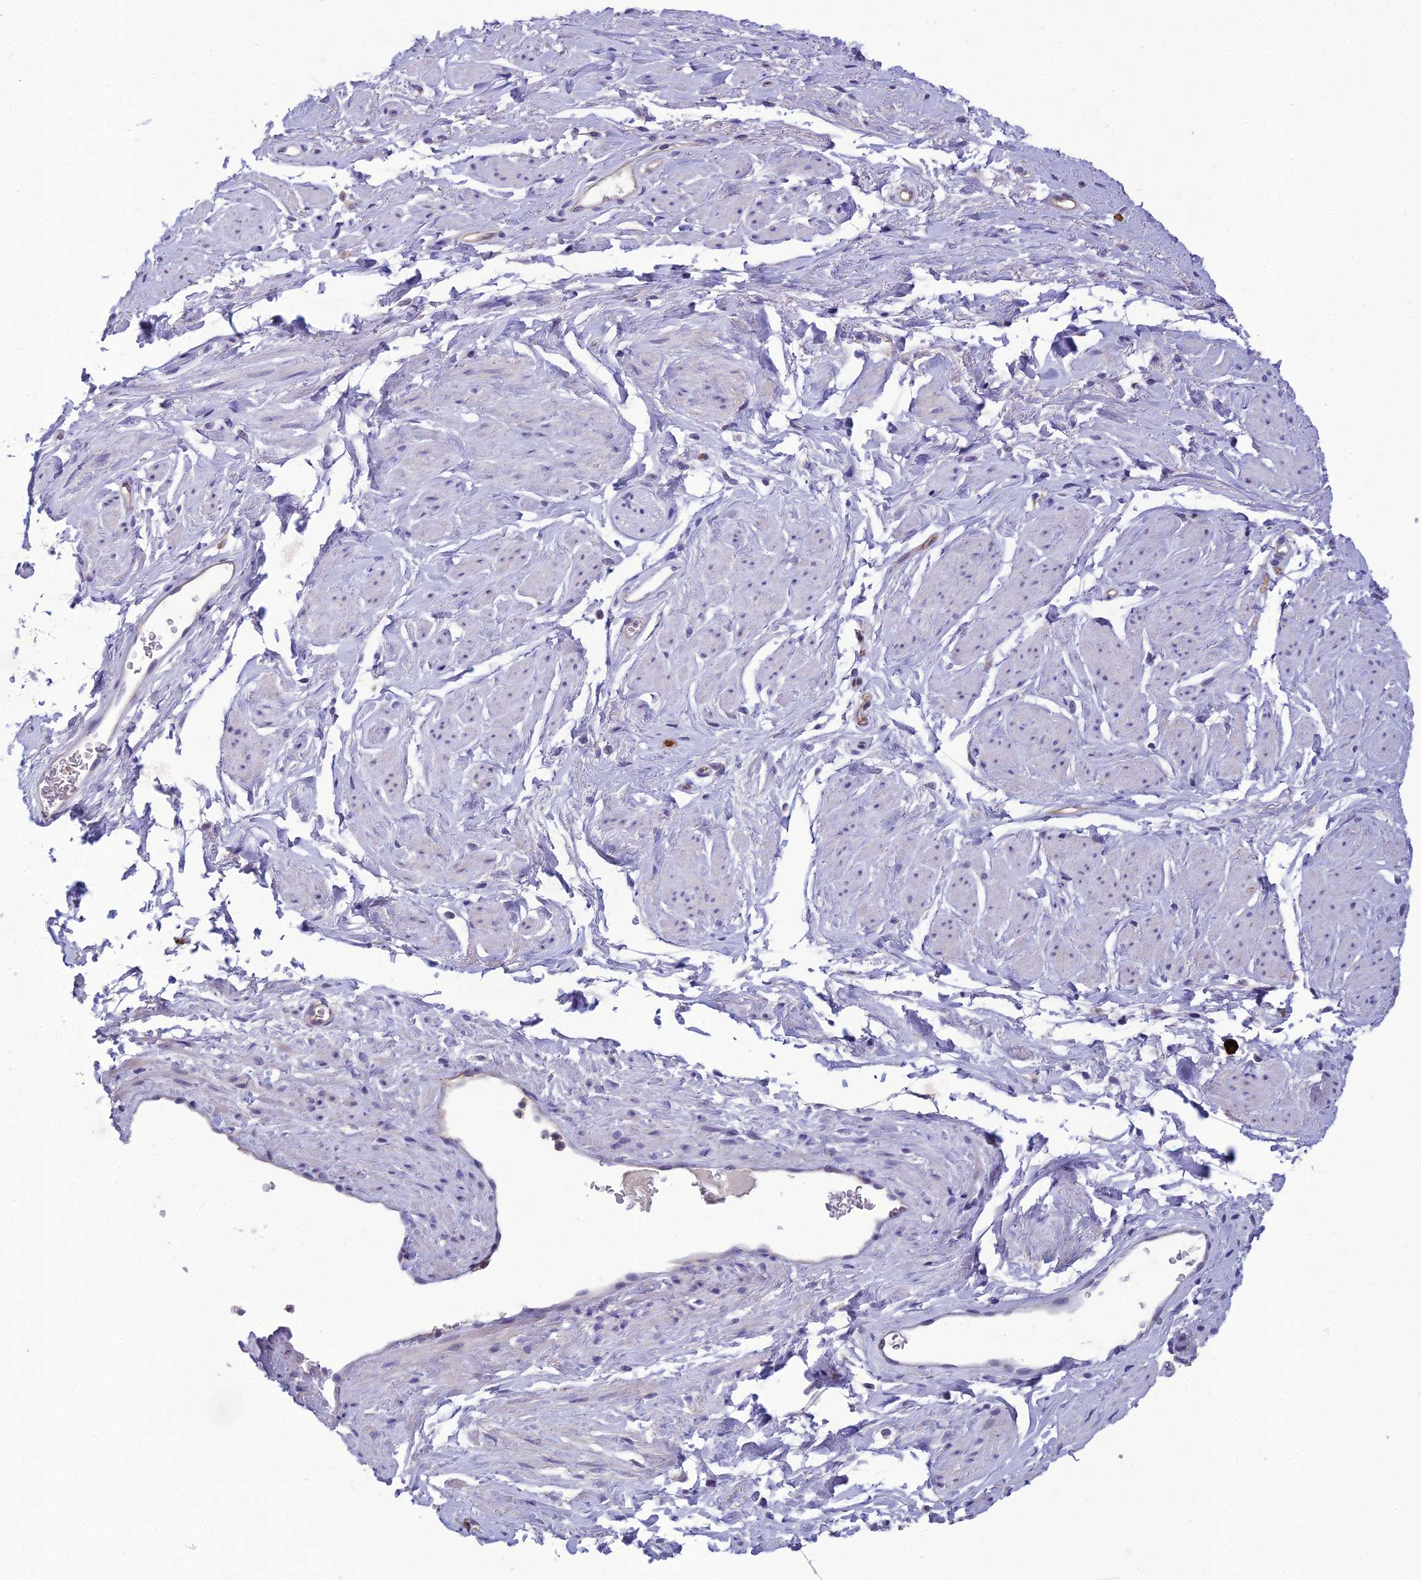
{"staining": {"intensity": "negative", "quantity": "none", "location": "none"}, "tissue": "adipose tissue", "cell_type": "Adipocytes", "image_type": "normal", "snomed": [{"axis": "morphology", "description": "Normal tissue, NOS"}, {"axis": "morphology", "description": "Adenocarcinoma, NOS"}, {"axis": "topography", "description": "Rectum"}, {"axis": "topography", "description": "Vagina"}, {"axis": "topography", "description": "Peripheral nerve tissue"}], "caption": "This is a photomicrograph of immunohistochemistry staining of benign adipose tissue, which shows no positivity in adipocytes.", "gene": "BBS7", "patient": {"sex": "female", "age": 71}}